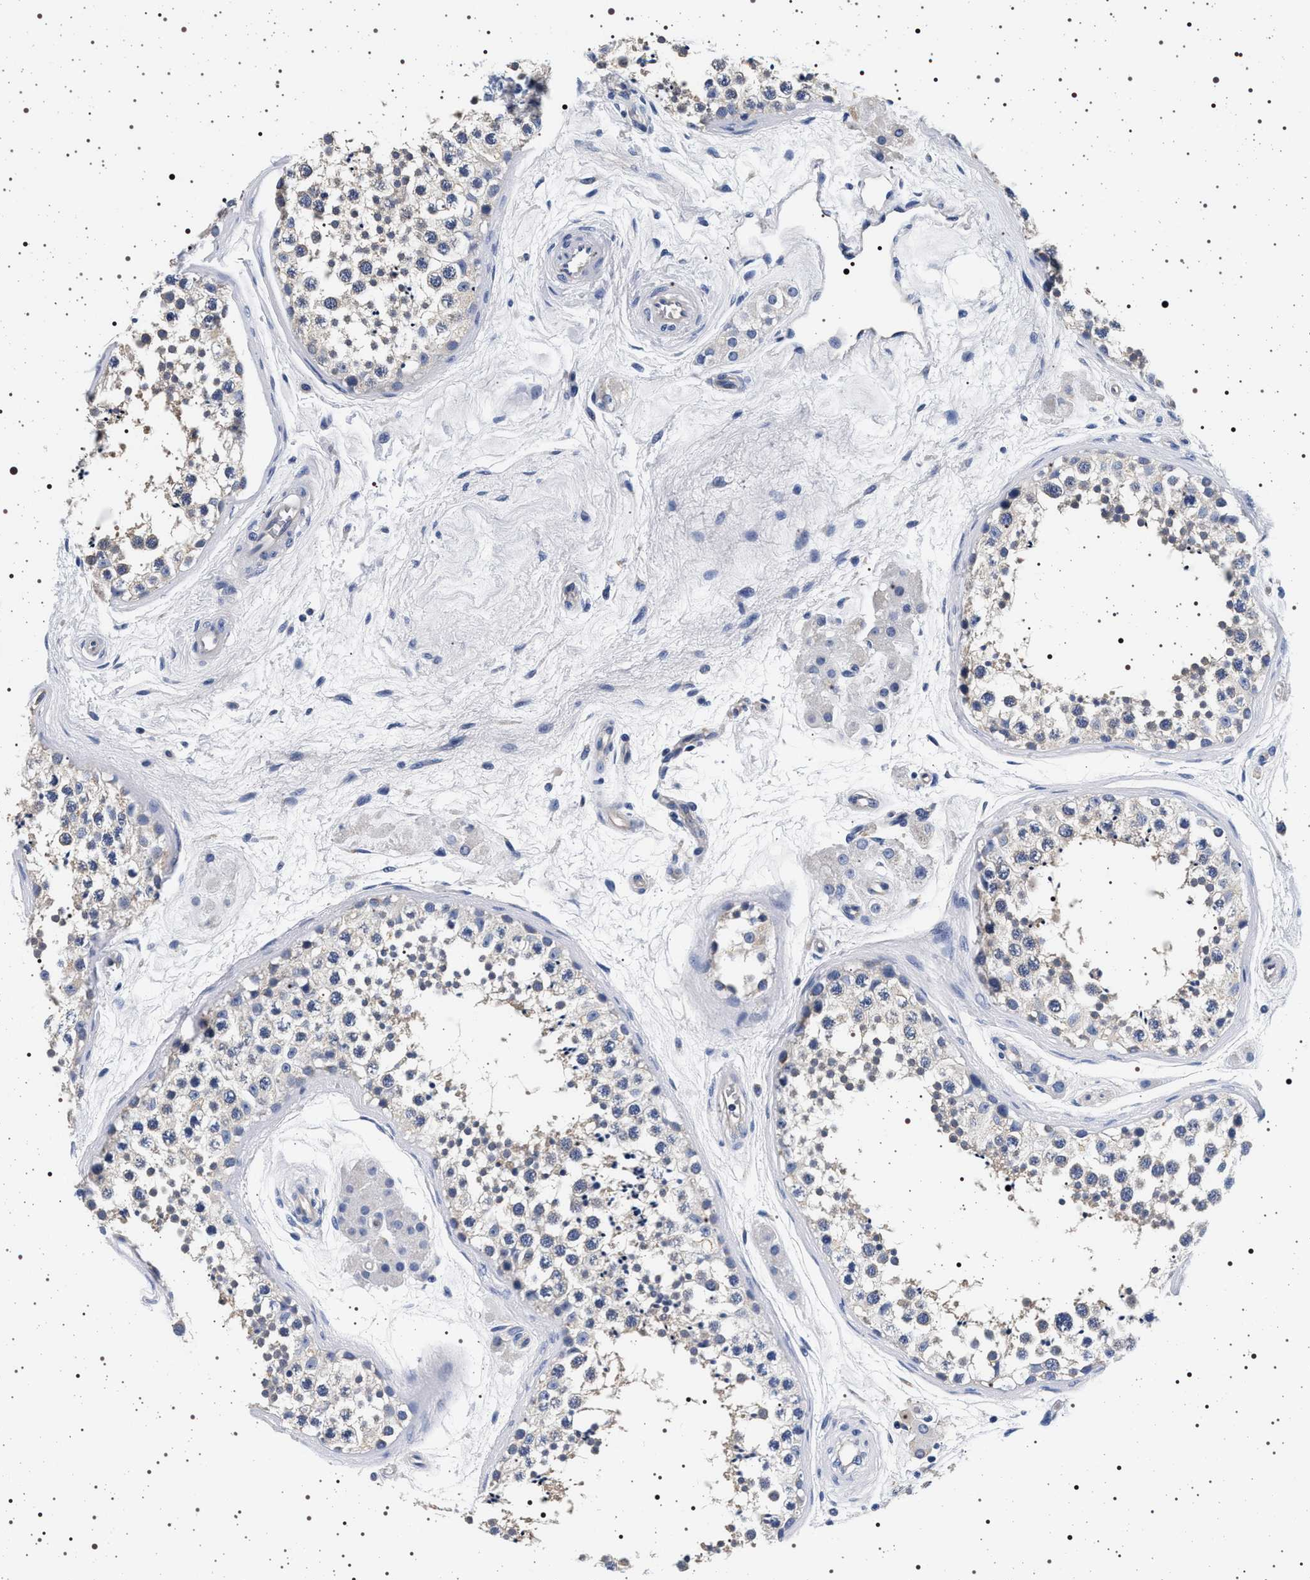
{"staining": {"intensity": "weak", "quantity": "<25%", "location": "cytoplasmic/membranous"}, "tissue": "testis", "cell_type": "Cells in seminiferous ducts", "image_type": "normal", "snomed": [{"axis": "morphology", "description": "Normal tissue, NOS"}, {"axis": "topography", "description": "Testis"}], "caption": "Micrograph shows no protein positivity in cells in seminiferous ducts of unremarkable testis. Brightfield microscopy of immunohistochemistry (IHC) stained with DAB (3,3'-diaminobenzidine) (brown) and hematoxylin (blue), captured at high magnification.", "gene": "HSD17B1", "patient": {"sex": "male", "age": 56}}